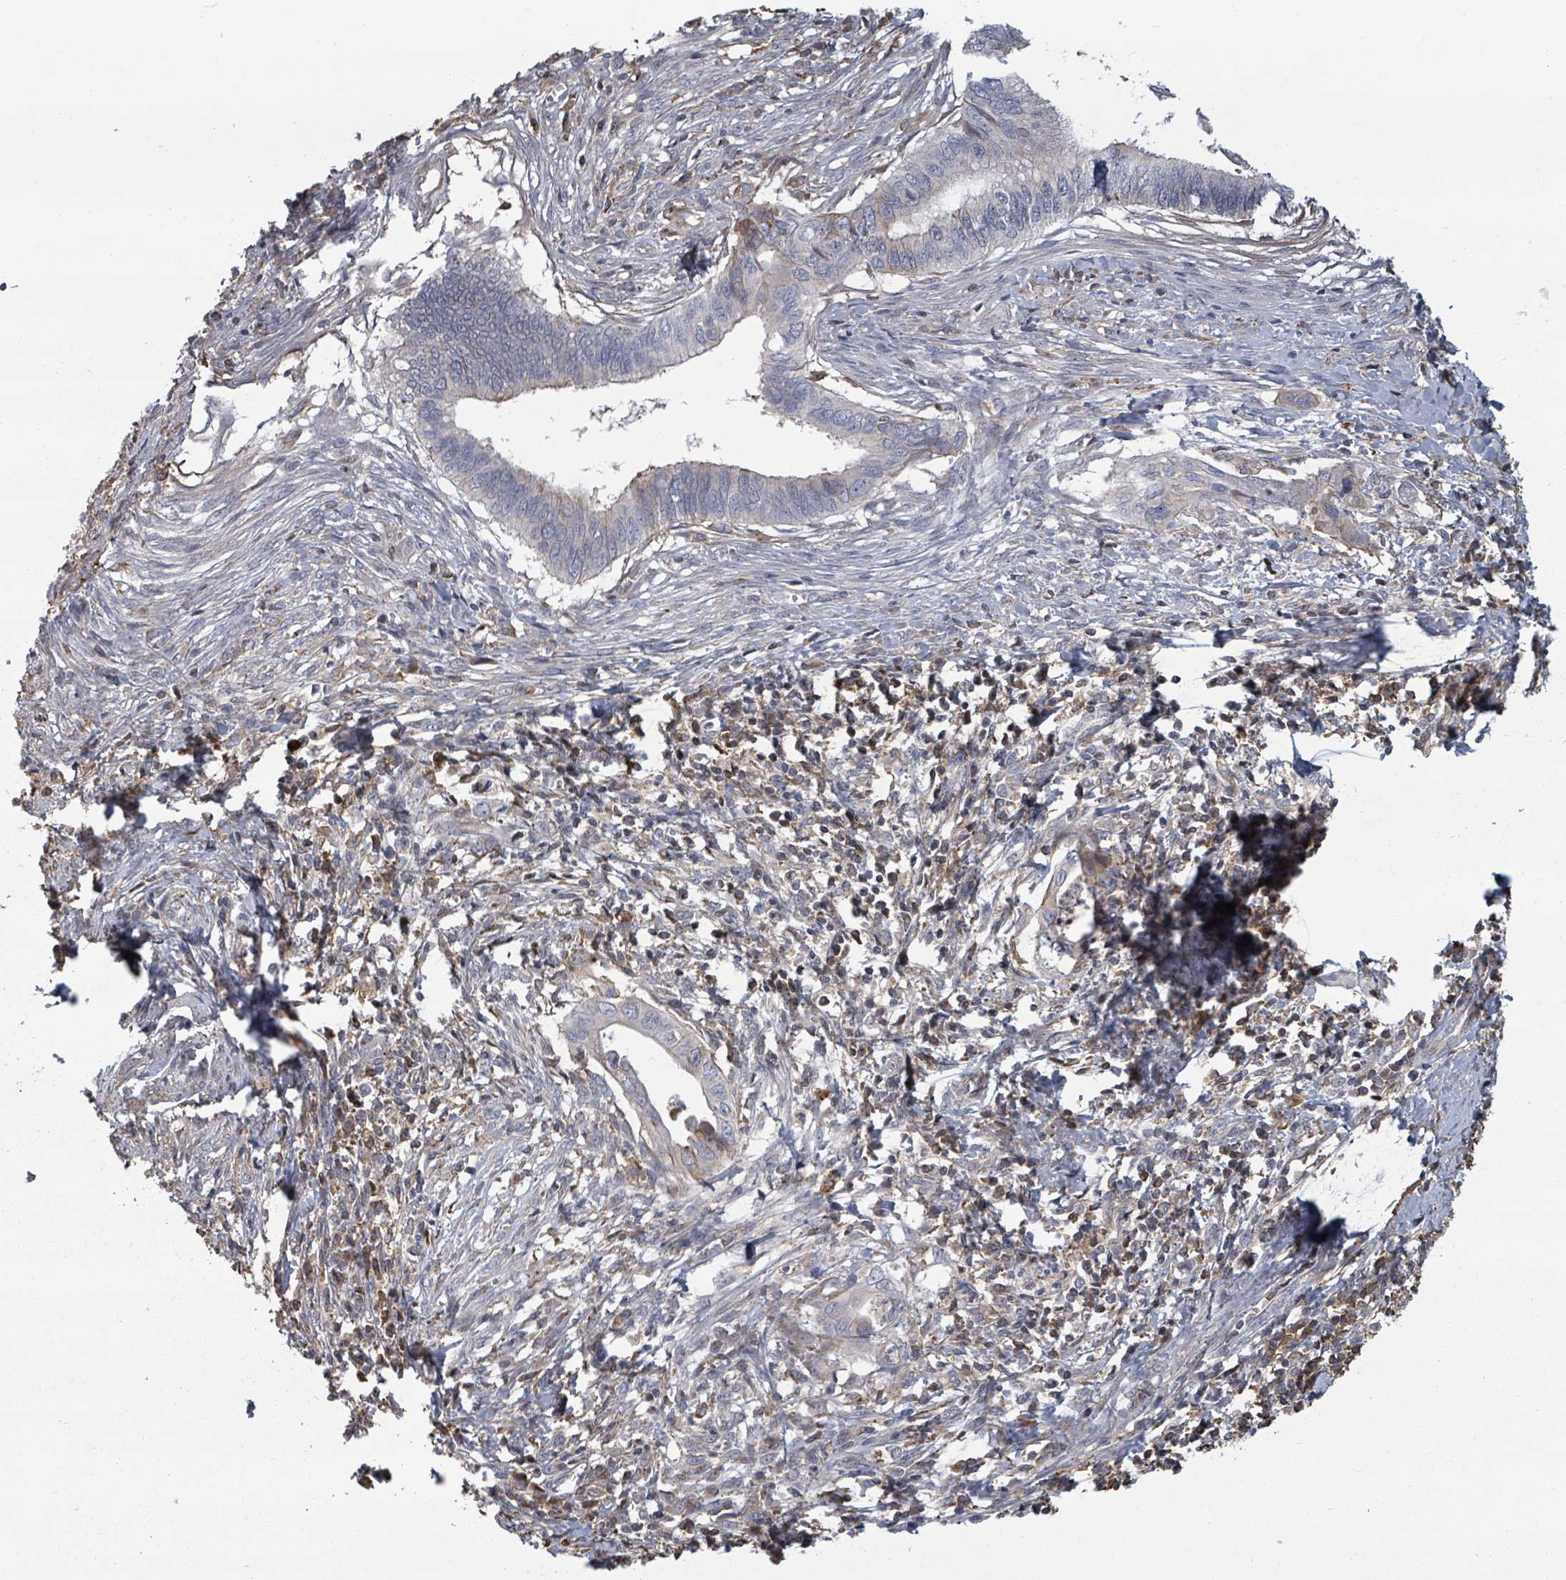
{"staining": {"intensity": "weak", "quantity": "<25%", "location": "cytoplasmic/membranous"}, "tissue": "cervical cancer", "cell_type": "Tumor cells", "image_type": "cancer", "snomed": [{"axis": "morphology", "description": "Adenocarcinoma, NOS"}, {"axis": "topography", "description": "Cervix"}], "caption": "Tumor cells are negative for brown protein staining in cervical cancer (adenocarcinoma). The staining is performed using DAB brown chromogen with nuclei counter-stained in using hematoxylin.", "gene": "GABBR1", "patient": {"sex": "female", "age": 42}}